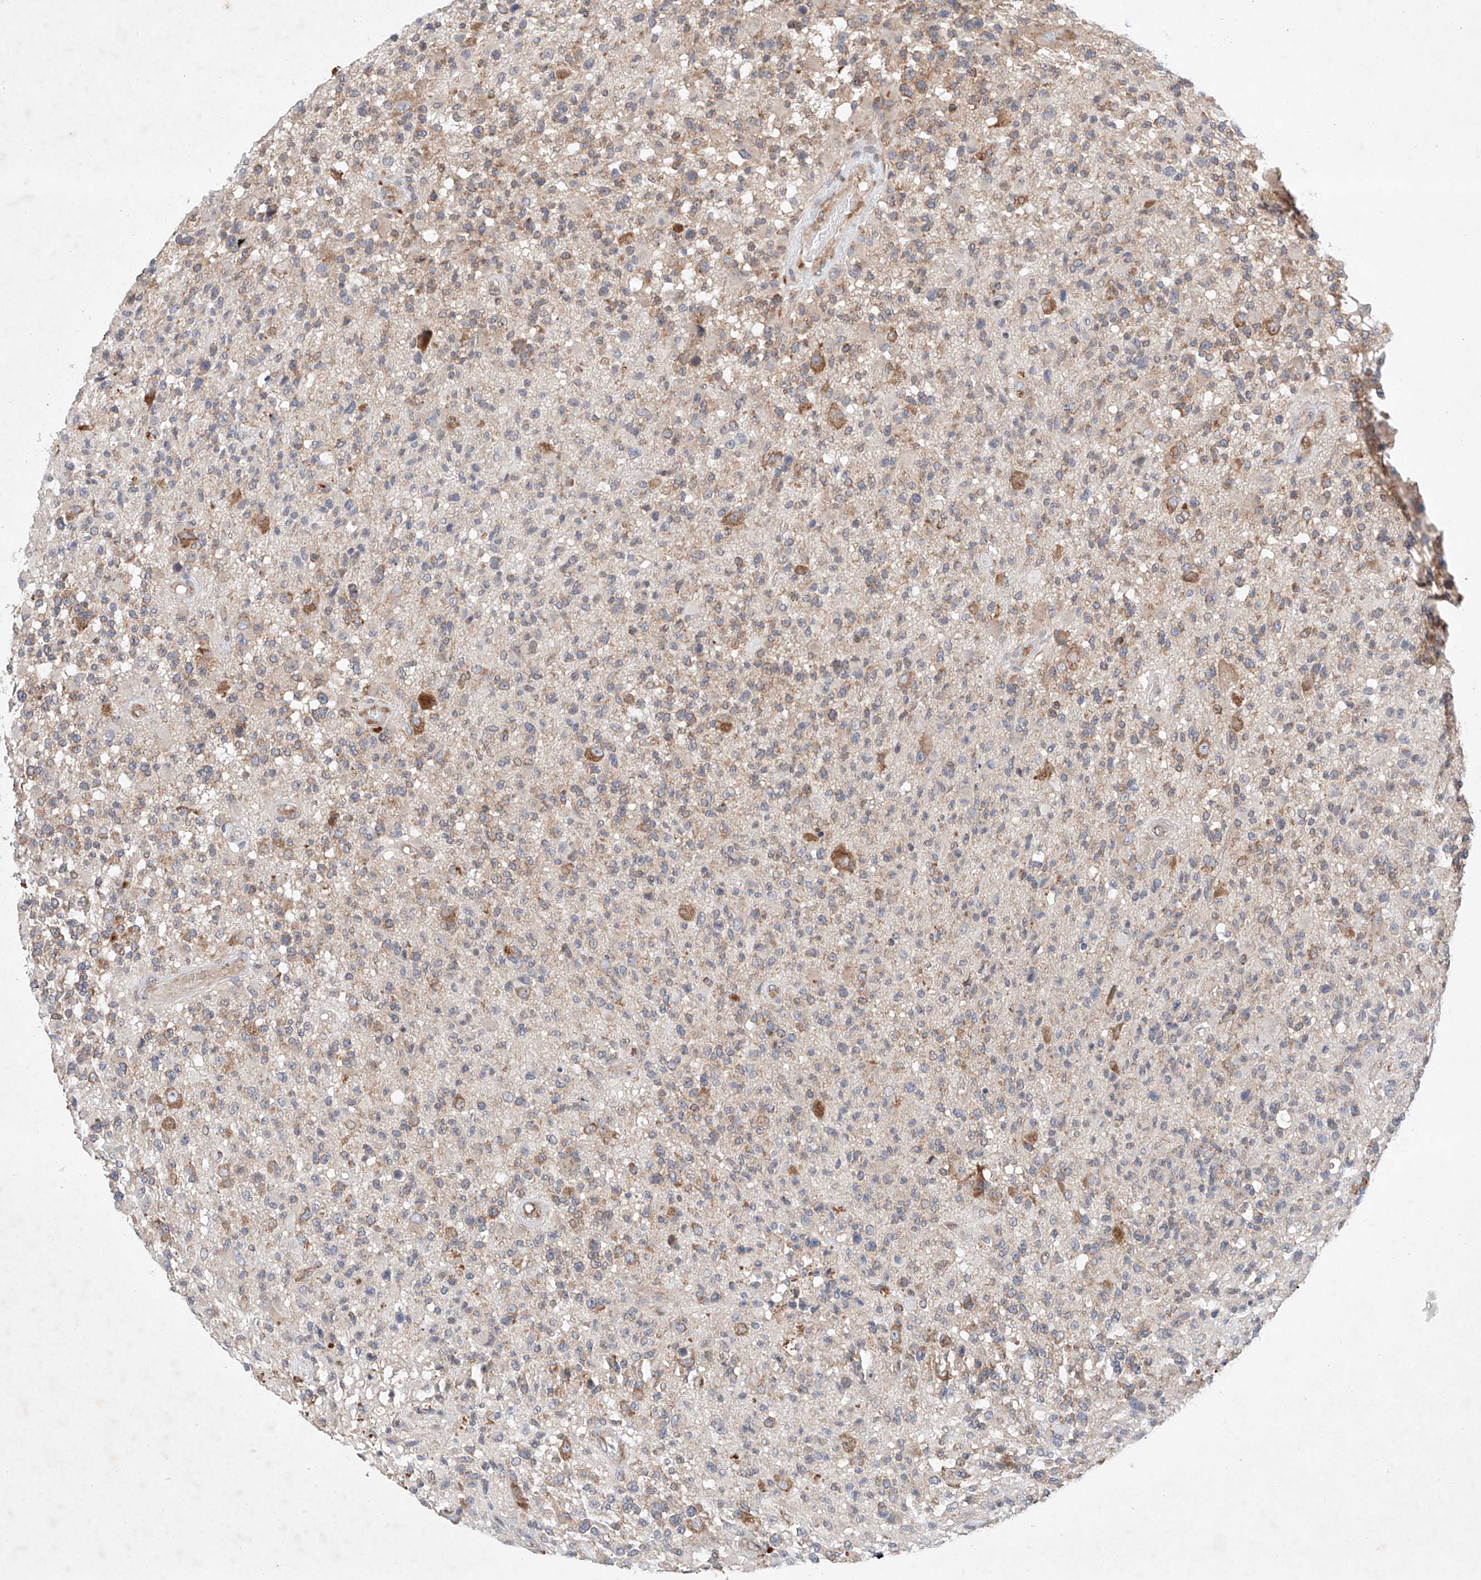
{"staining": {"intensity": "moderate", "quantity": "<25%", "location": "cytoplasmic/membranous"}, "tissue": "glioma", "cell_type": "Tumor cells", "image_type": "cancer", "snomed": [{"axis": "morphology", "description": "Glioma, malignant, High grade"}, {"axis": "morphology", "description": "Glioblastoma, NOS"}, {"axis": "topography", "description": "Brain"}], "caption": "Immunohistochemistry (IHC) micrograph of neoplastic tissue: human glioblastoma stained using IHC displays low levels of moderate protein expression localized specifically in the cytoplasmic/membranous of tumor cells, appearing as a cytoplasmic/membranous brown color.", "gene": "FASTK", "patient": {"sex": "male", "age": 60}}